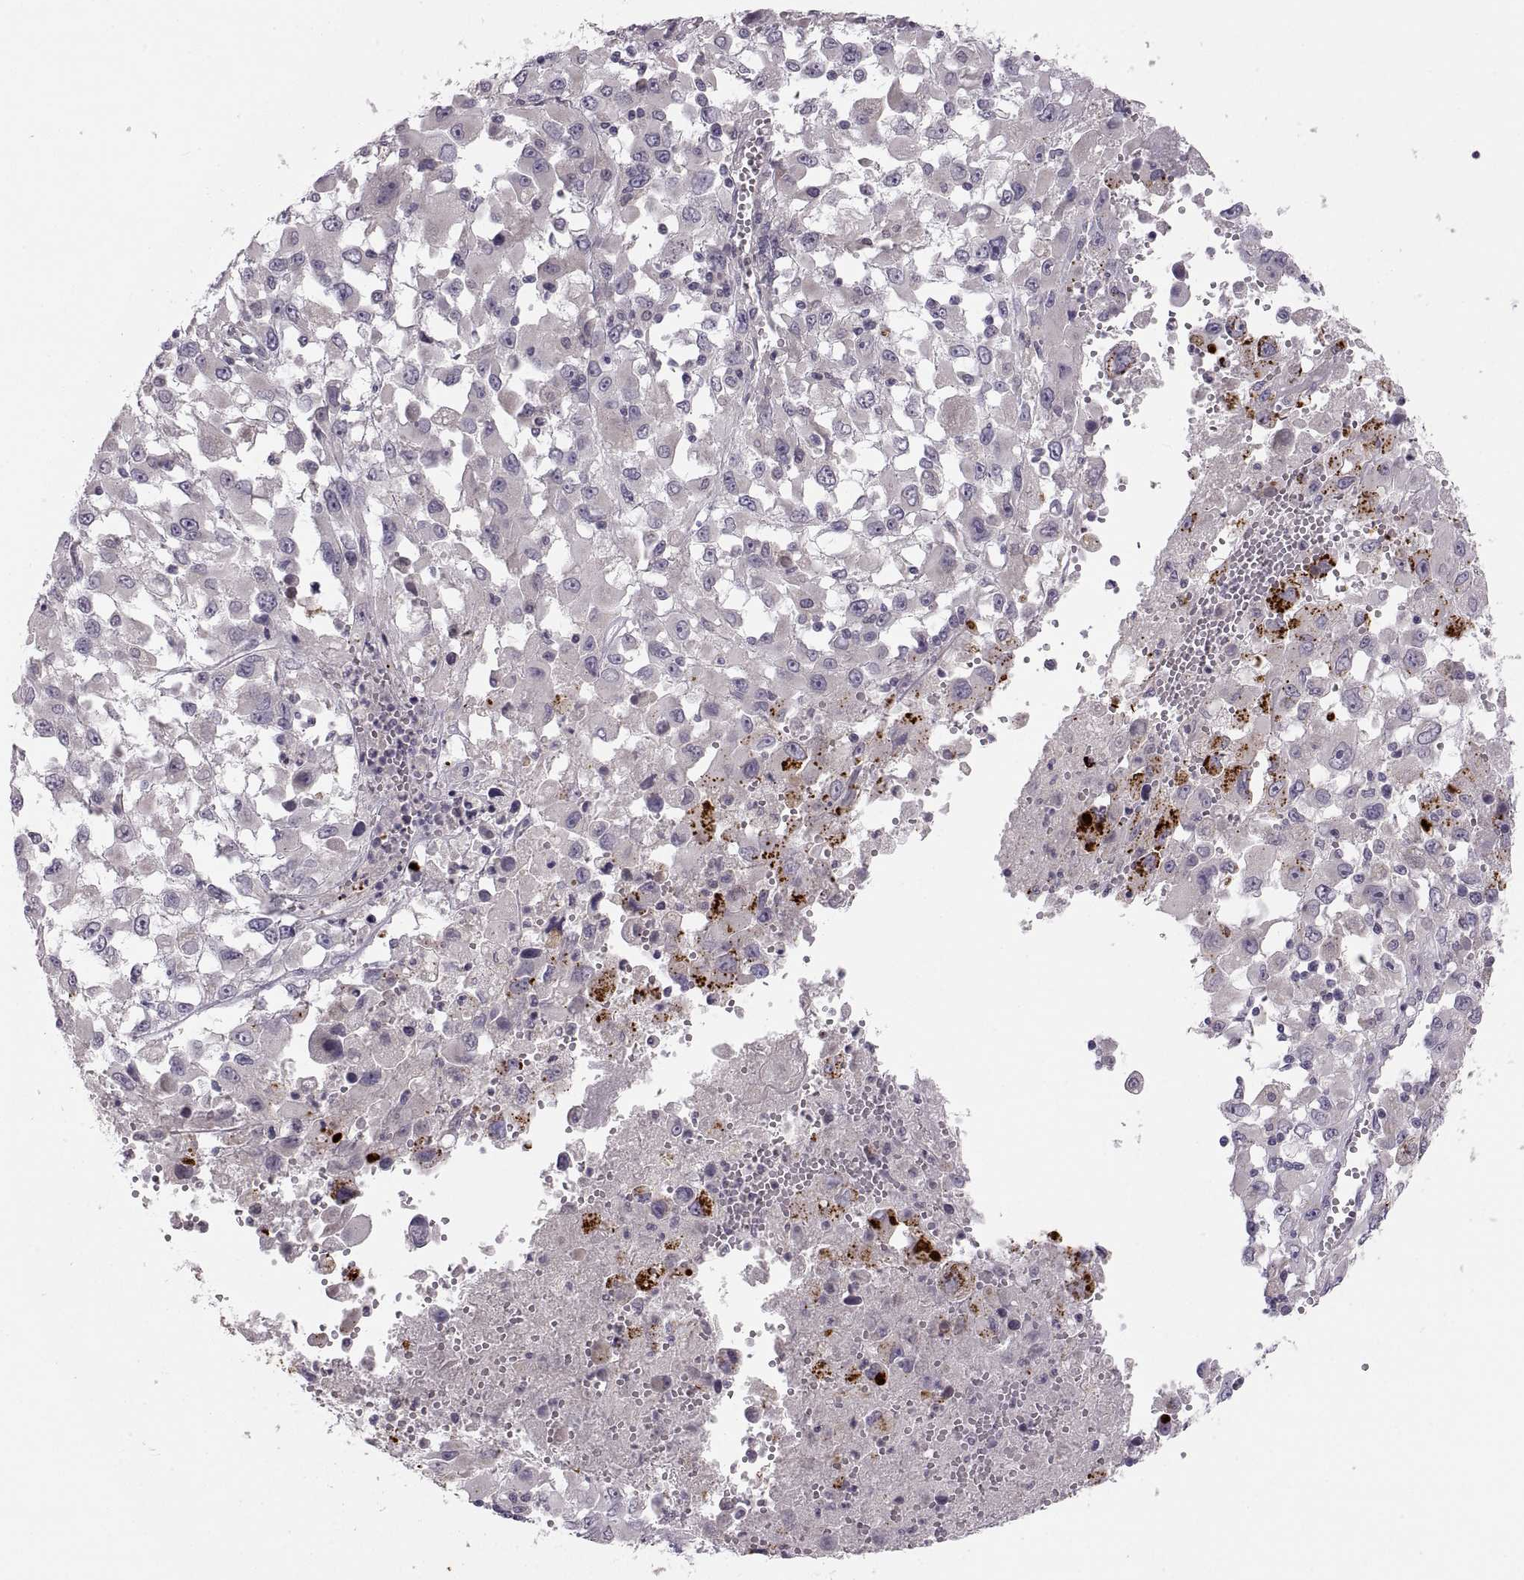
{"staining": {"intensity": "negative", "quantity": "none", "location": "none"}, "tissue": "melanoma", "cell_type": "Tumor cells", "image_type": "cancer", "snomed": [{"axis": "morphology", "description": "Malignant melanoma, Metastatic site"}, {"axis": "topography", "description": "Soft tissue"}], "caption": "Immunohistochemistry (IHC) image of neoplastic tissue: malignant melanoma (metastatic site) stained with DAB (3,3'-diaminobenzidine) displays no significant protein staining in tumor cells.", "gene": "ADH6", "patient": {"sex": "male", "age": 50}}